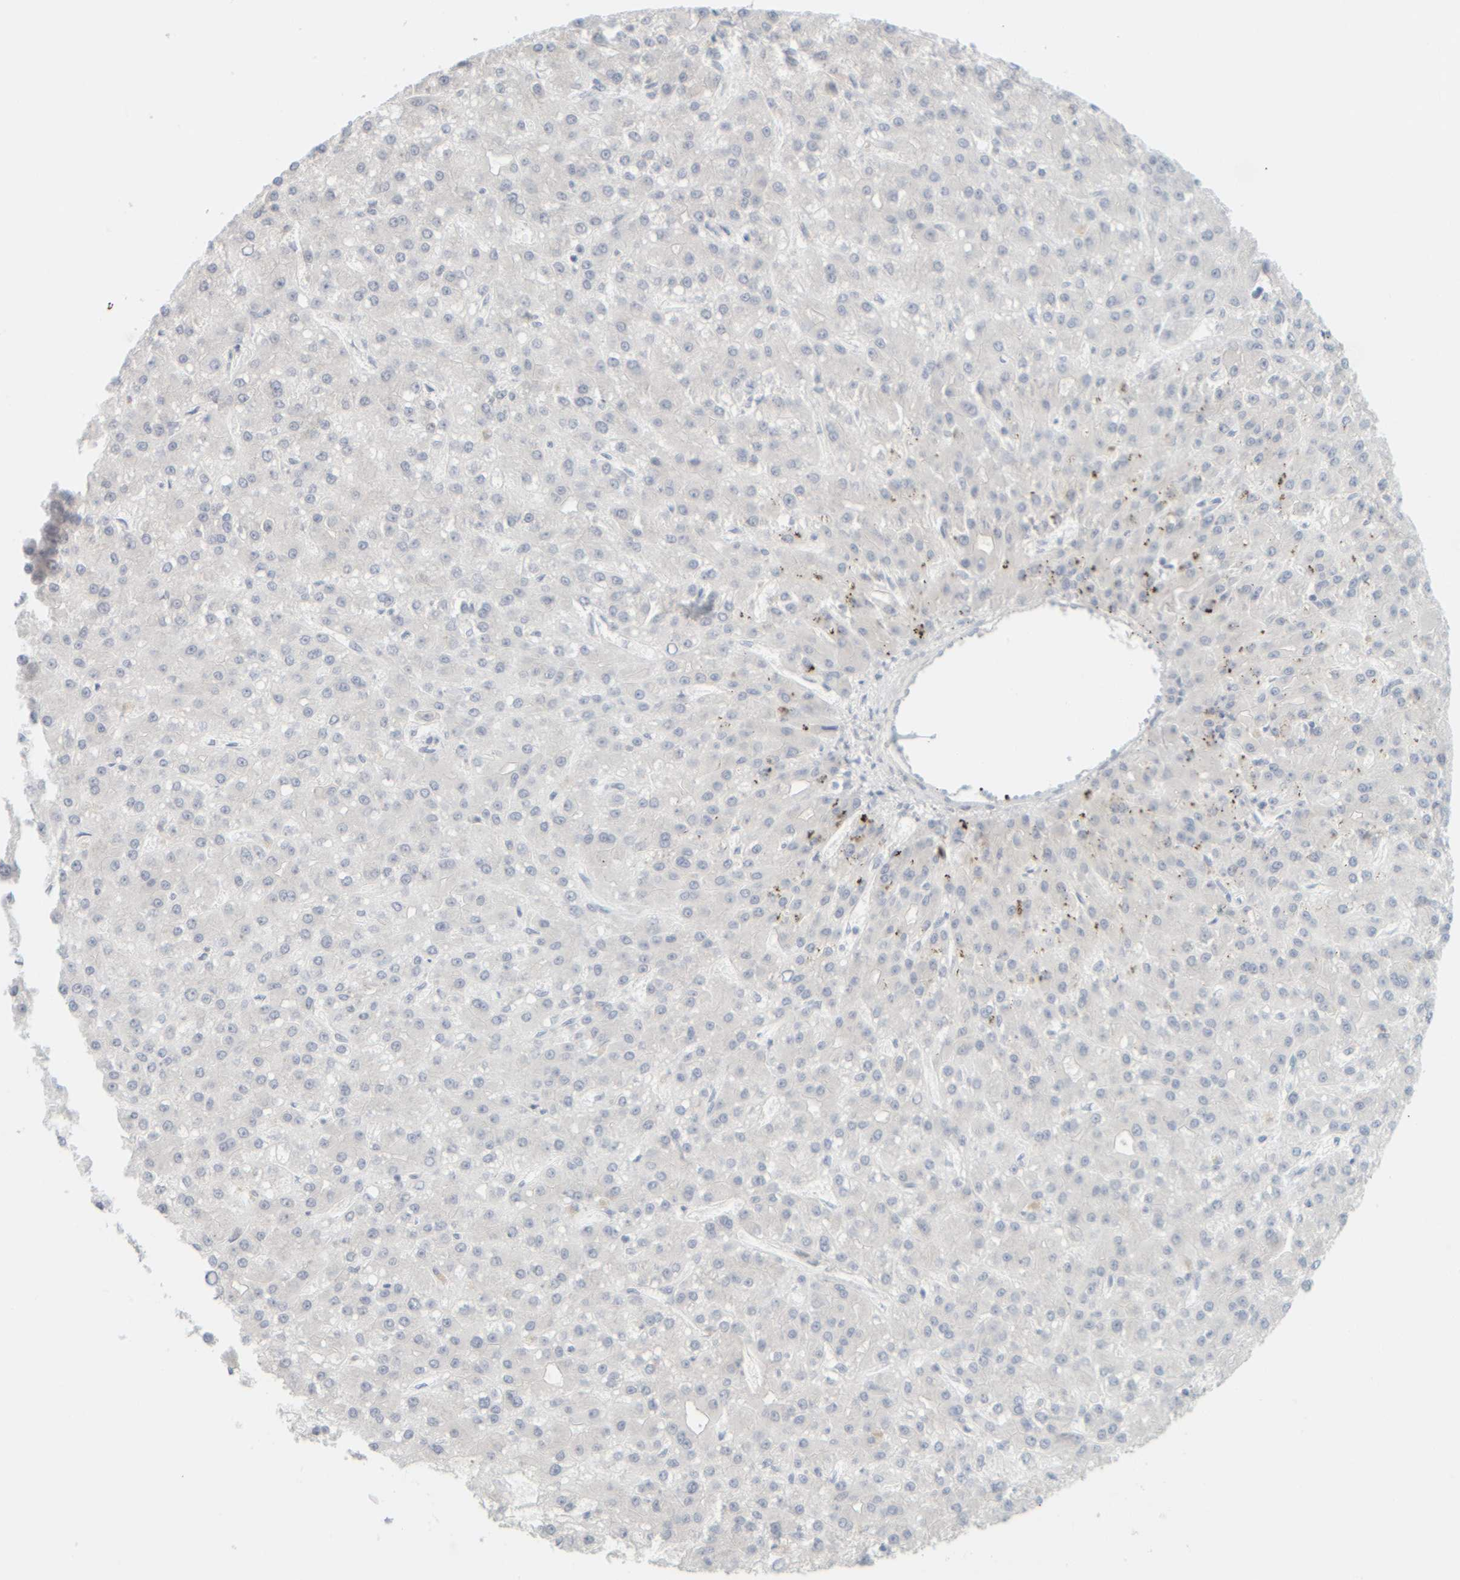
{"staining": {"intensity": "negative", "quantity": "none", "location": "none"}, "tissue": "liver cancer", "cell_type": "Tumor cells", "image_type": "cancer", "snomed": [{"axis": "morphology", "description": "Carcinoma, Hepatocellular, NOS"}, {"axis": "topography", "description": "Liver"}], "caption": "The immunohistochemistry (IHC) photomicrograph has no significant positivity in tumor cells of liver cancer tissue.", "gene": "PTGES3L-AARSD1", "patient": {"sex": "male", "age": 67}}